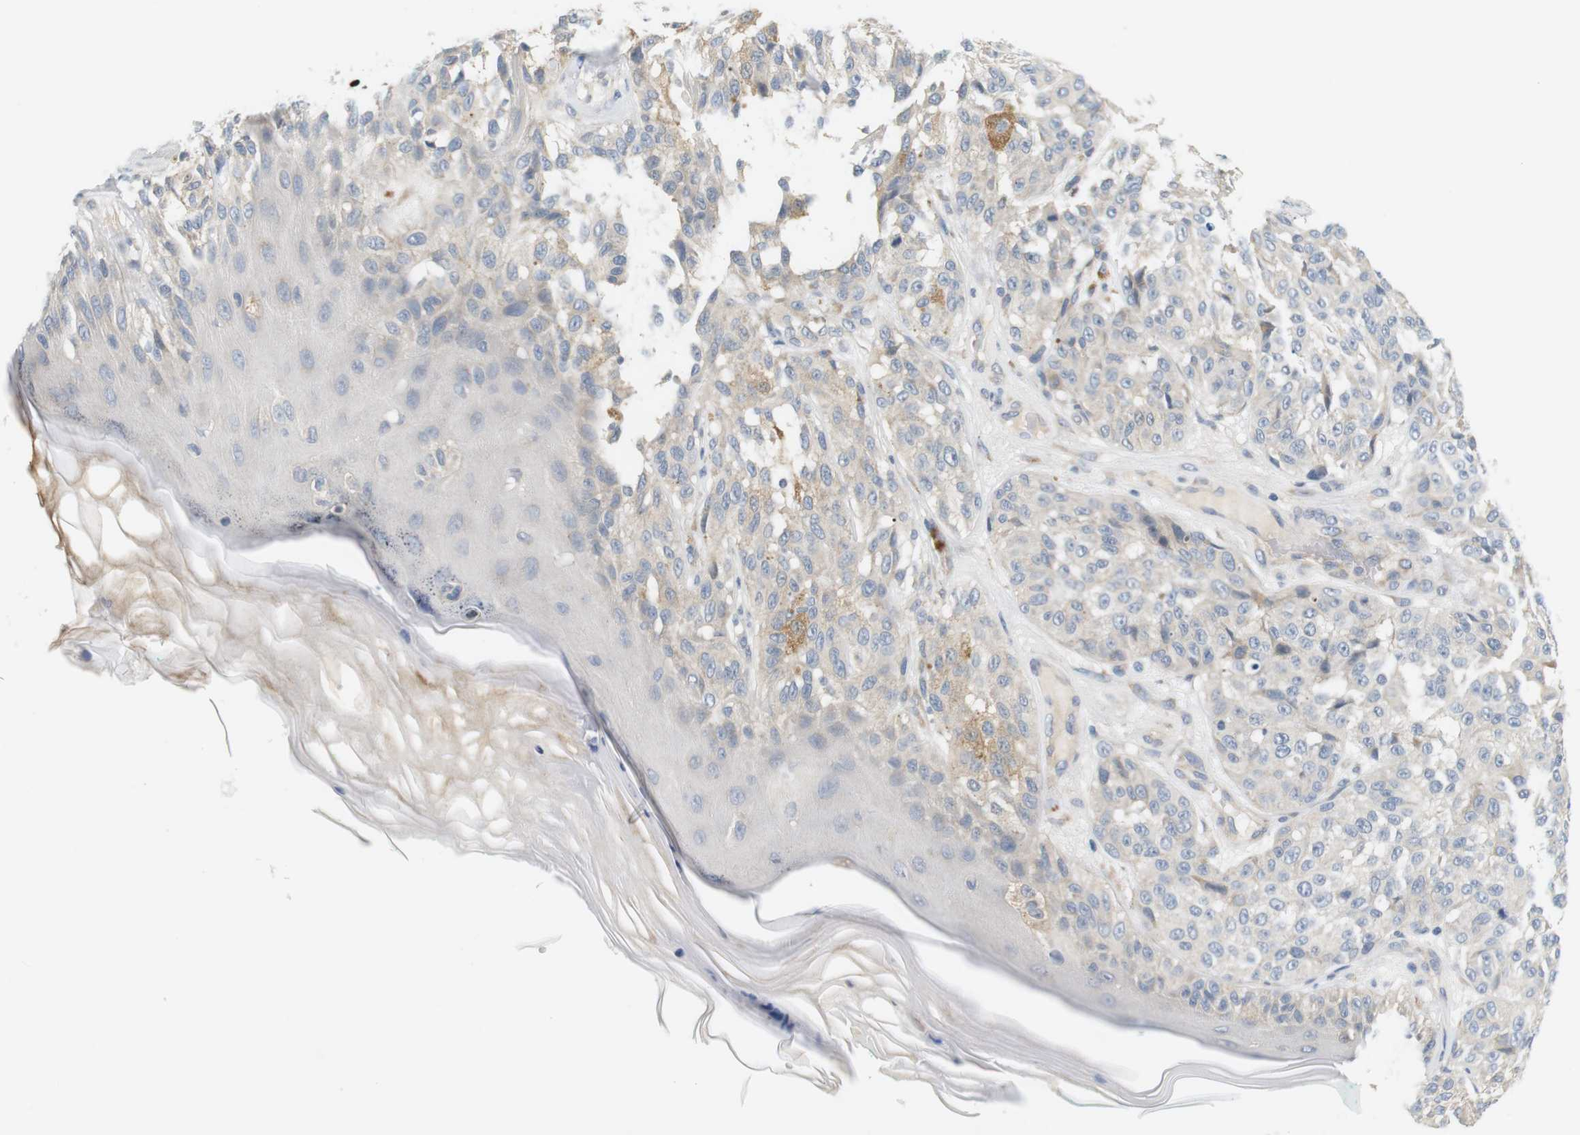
{"staining": {"intensity": "moderate", "quantity": "<25%", "location": "cytoplasmic/membranous"}, "tissue": "melanoma", "cell_type": "Tumor cells", "image_type": "cancer", "snomed": [{"axis": "morphology", "description": "Malignant melanoma, NOS"}, {"axis": "topography", "description": "Skin"}], "caption": "DAB immunohistochemical staining of human malignant melanoma displays moderate cytoplasmic/membranous protein staining in approximately <25% of tumor cells. (IHC, brightfield microscopy, high magnification).", "gene": "EVA1C", "patient": {"sex": "female", "age": 46}}